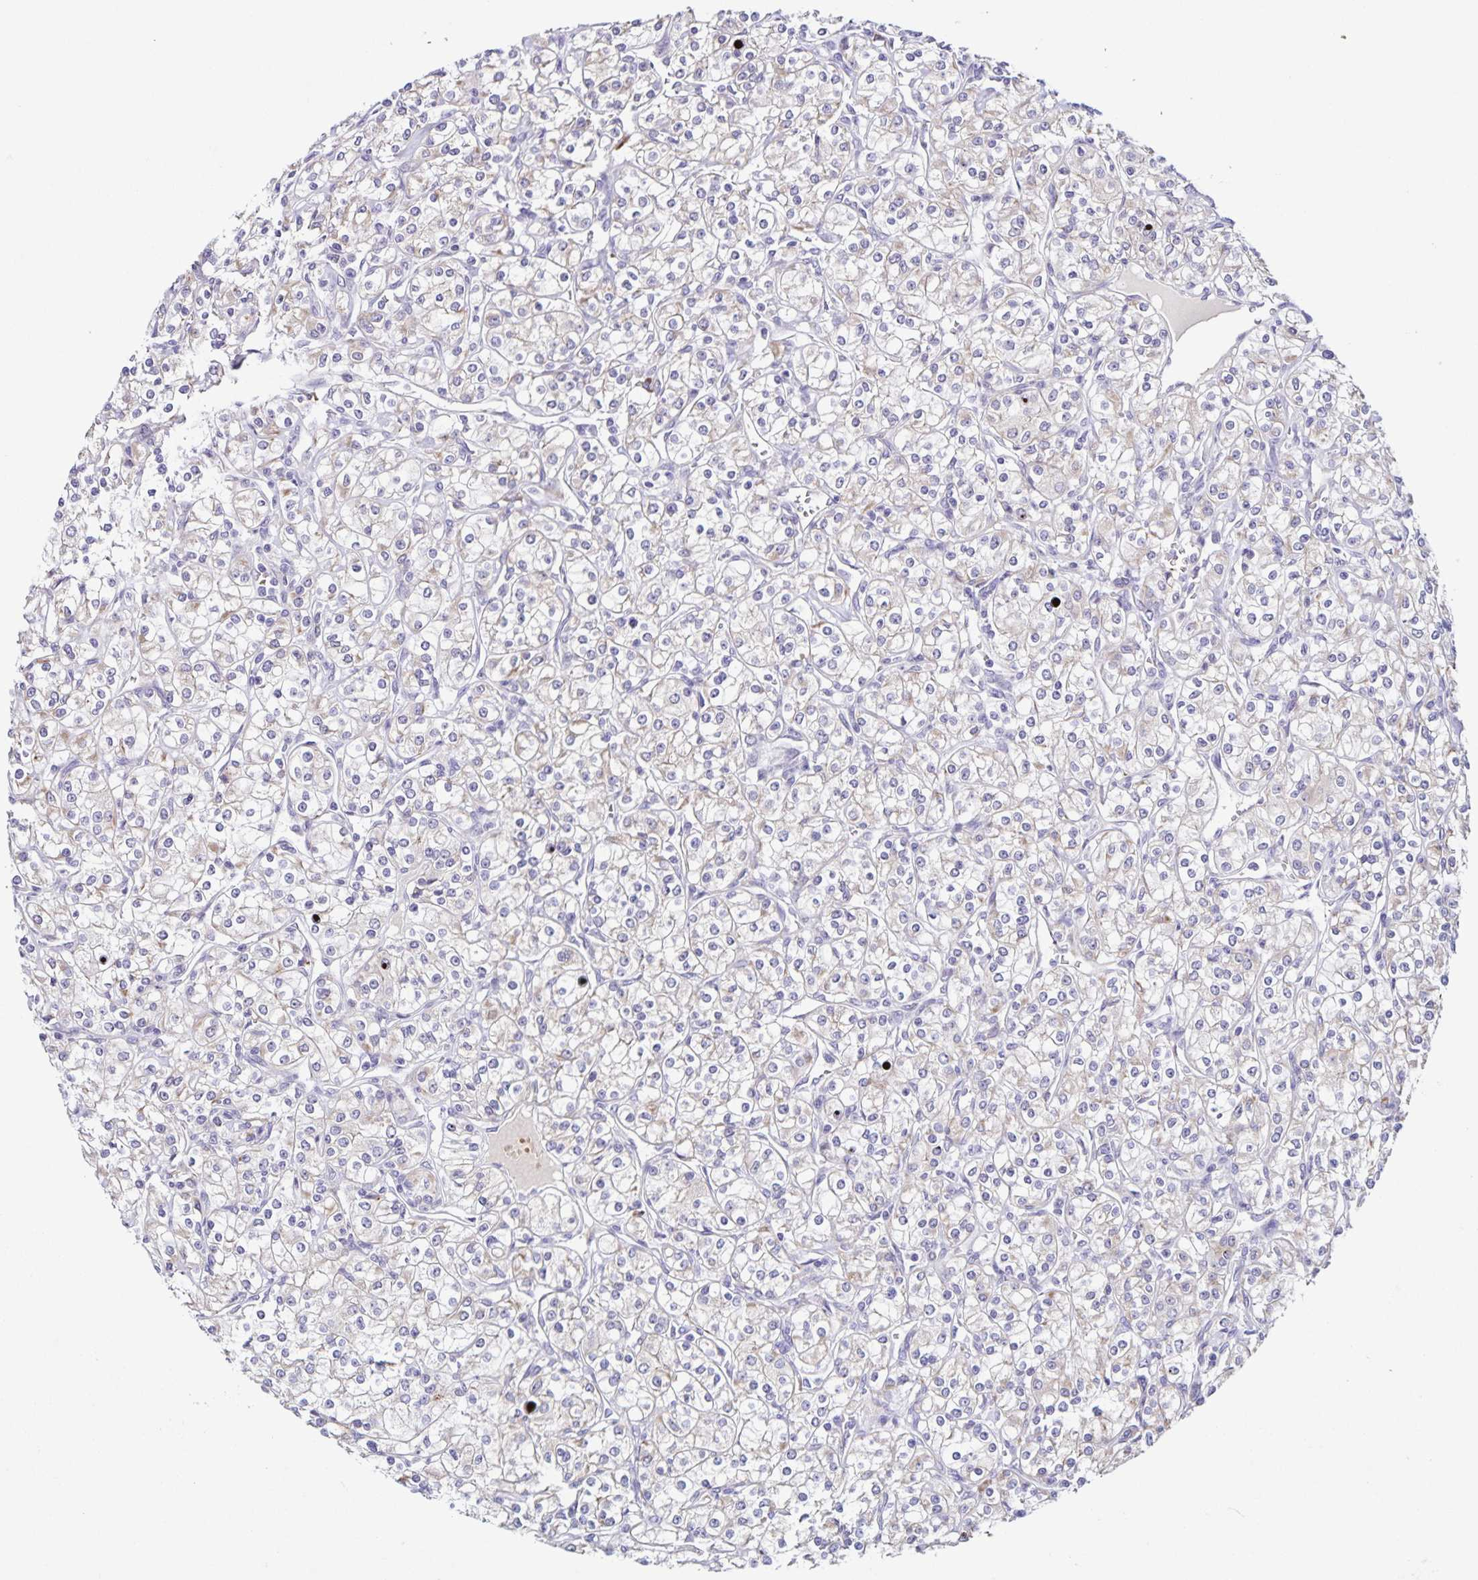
{"staining": {"intensity": "negative", "quantity": "none", "location": "none"}, "tissue": "renal cancer", "cell_type": "Tumor cells", "image_type": "cancer", "snomed": [{"axis": "morphology", "description": "Adenocarcinoma, NOS"}, {"axis": "topography", "description": "Kidney"}], "caption": "Tumor cells are negative for protein expression in human renal cancer (adenocarcinoma). Brightfield microscopy of immunohistochemistry stained with DAB (brown) and hematoxylin (blue), captured at high magnification.", "gene": "STPG4", "patient": {"sex": "male", "age": 77}}